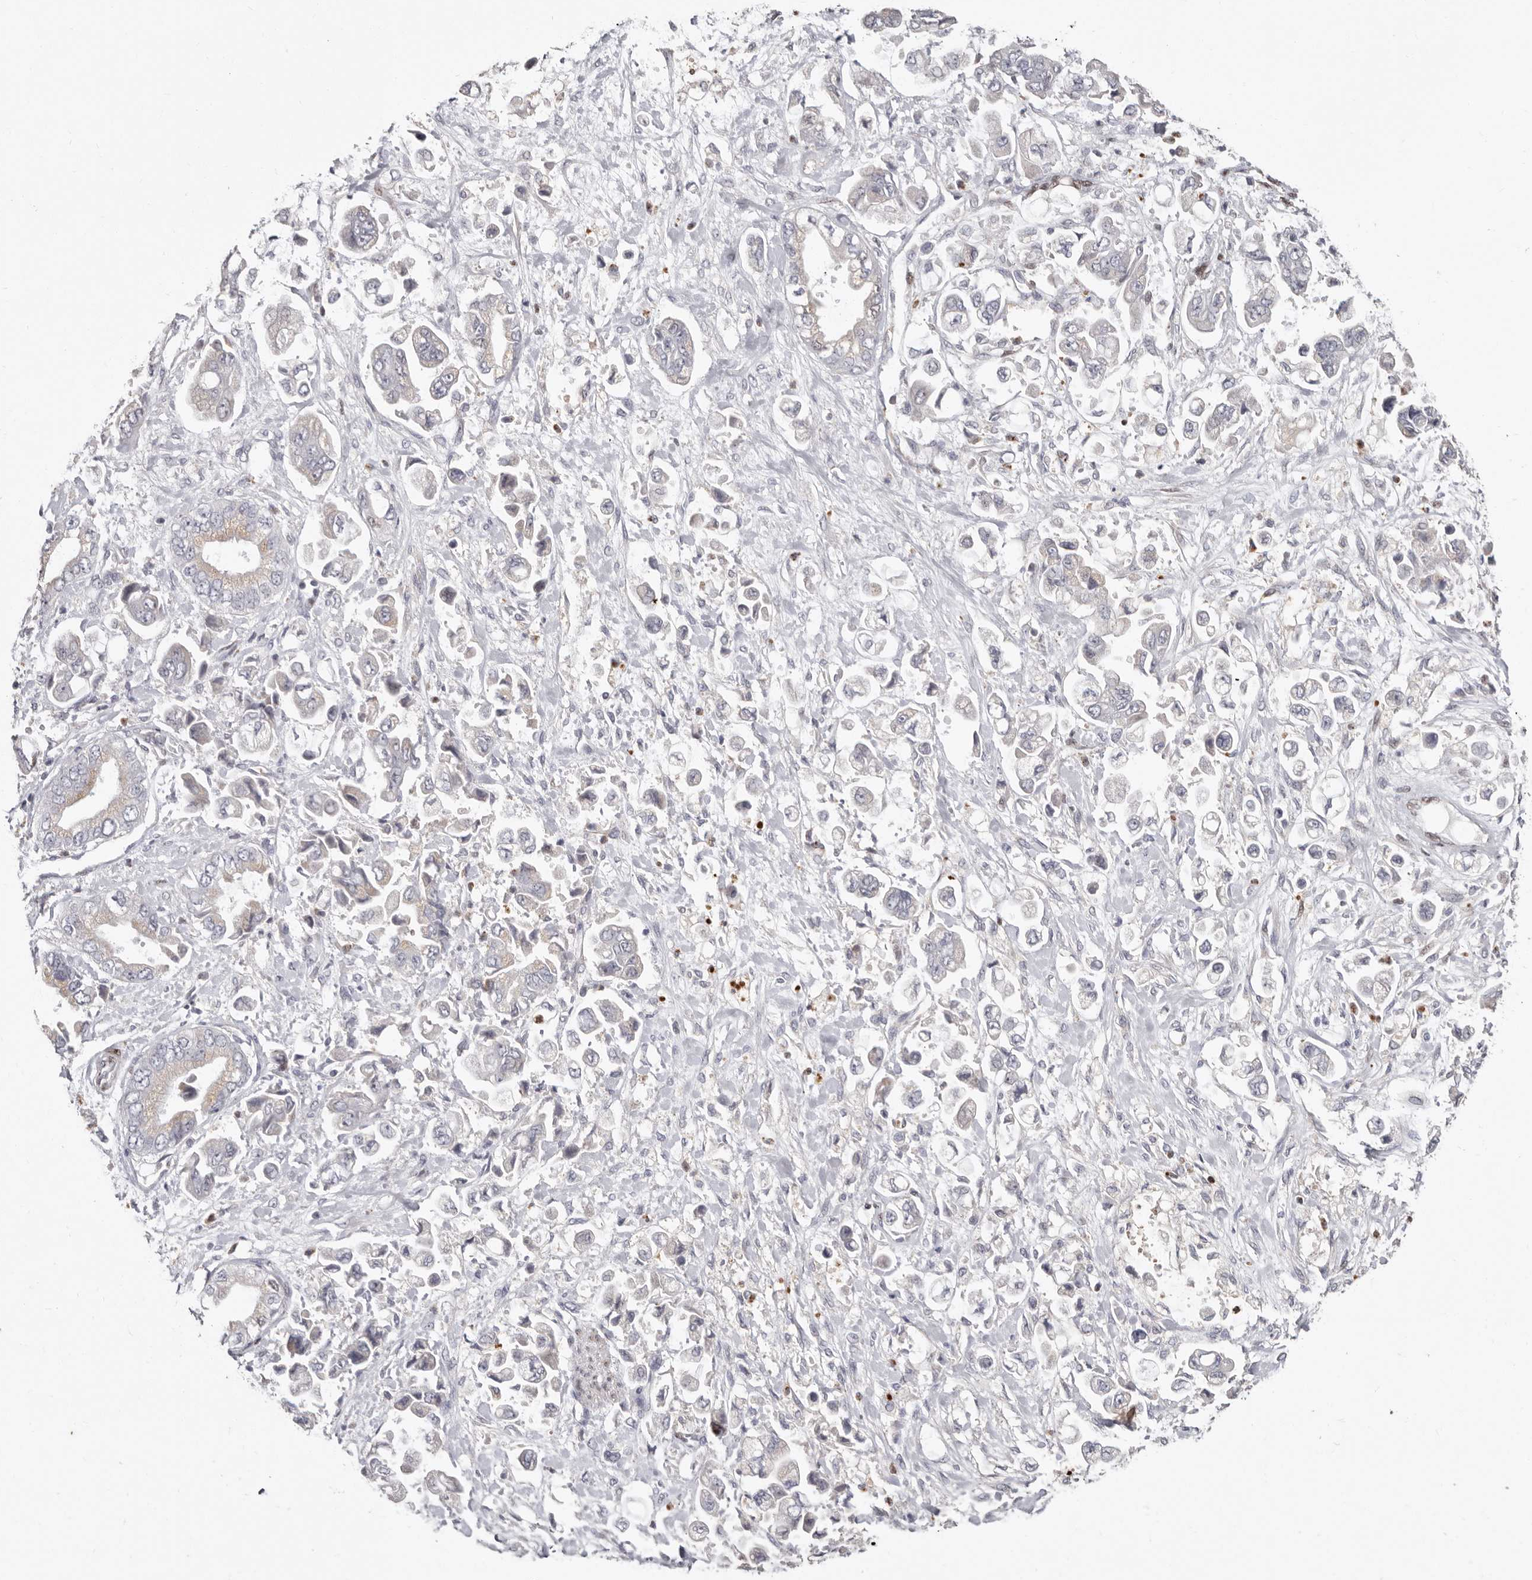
{"staining": {"intensity": "weak", "quantity": "<25%", "location": "cytoplasmic/membranous"}, "tissue": "stomach cancer", "cell_type": "Tumor cells", "image_type": "cancer", "snomed": [{"axis": "morphology", "description": "Normal tissue, NOS"}, {"axis": "morphology", "description": "Adenocarcinoma, NOS"}, {"axis": "topography", "description": "Stomach"}], "caption": "Human stomach cancer (adenocarcinoma) stained for a protein using IHC shows no staining in tumor cells.", "gene": "SMAD7", "patient": {"sex": "male", "age": 62}}